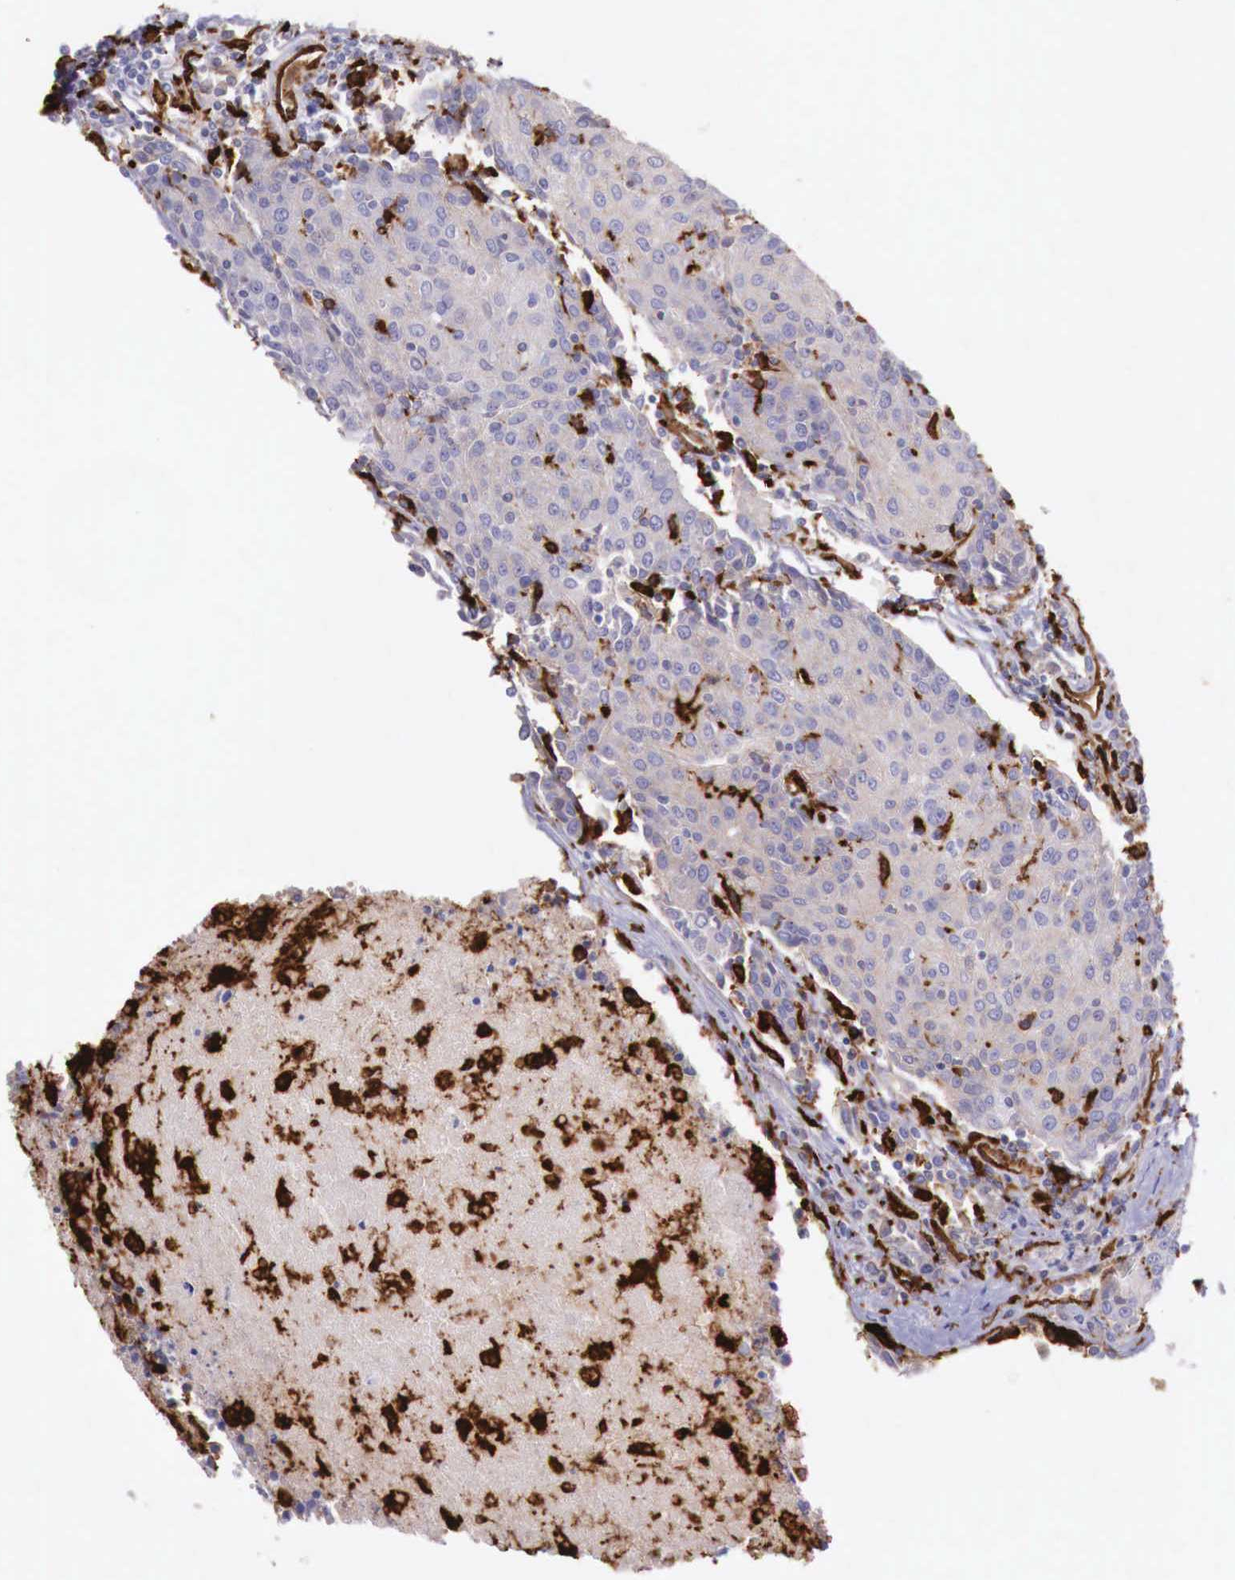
{"staining": {"intensity": "weak", "quantity": "<25%", "location": "cytoplasmic/membranous"}, "tissue": "urothelial cancer", "cell_type": "Tumor cells", "image_type": "cancer", "snomed": [{"axis": "morphology", "description": "Urothelial carcinoma, High grade"}, {"axis": "topography", "description": "Urinary bladder"}], "caption": "IHC histopathology image of neoplastic tissue: urothelial carcinoma (high-grade) stained with DAB exhibits no significant protein staining in tumor cells.", "gene": "MSR1", "patient": {"sex": "female", "age": 85}}